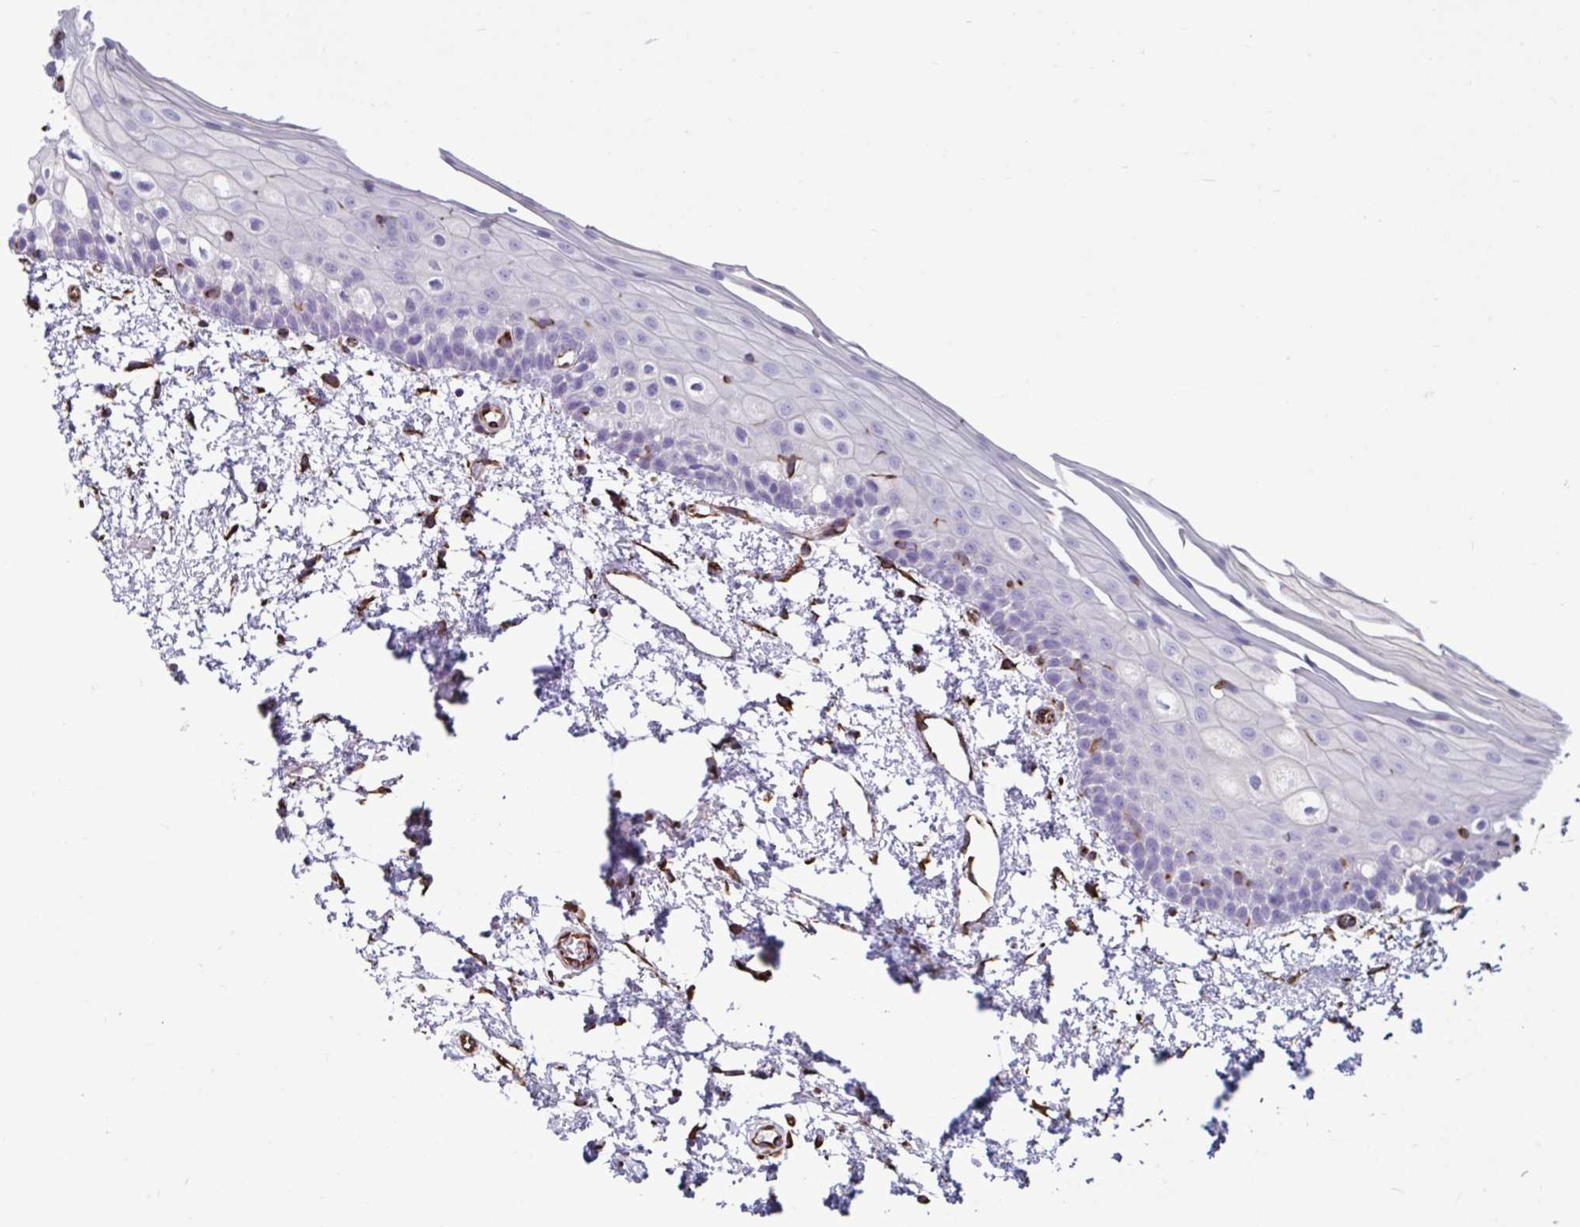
{"staining": {"intensity": "negative", "quantity": "none", "location": "none"}, "tissue": "oral mucosa", "cell_type": "Squamous epithelial cells", "image_type": "normal", "snomed": [{"axis": "morphology", "description": "Normal tissue, NOS"}, {"axis": "topography", "description": "Oral tissue"}], "caption": "Histopathology image shows no significant protein expression in squamous epithelial cells of benign oral mucosa.", "gene": "TMEM86B", "patient": {"sex": "female", "age": 82}}